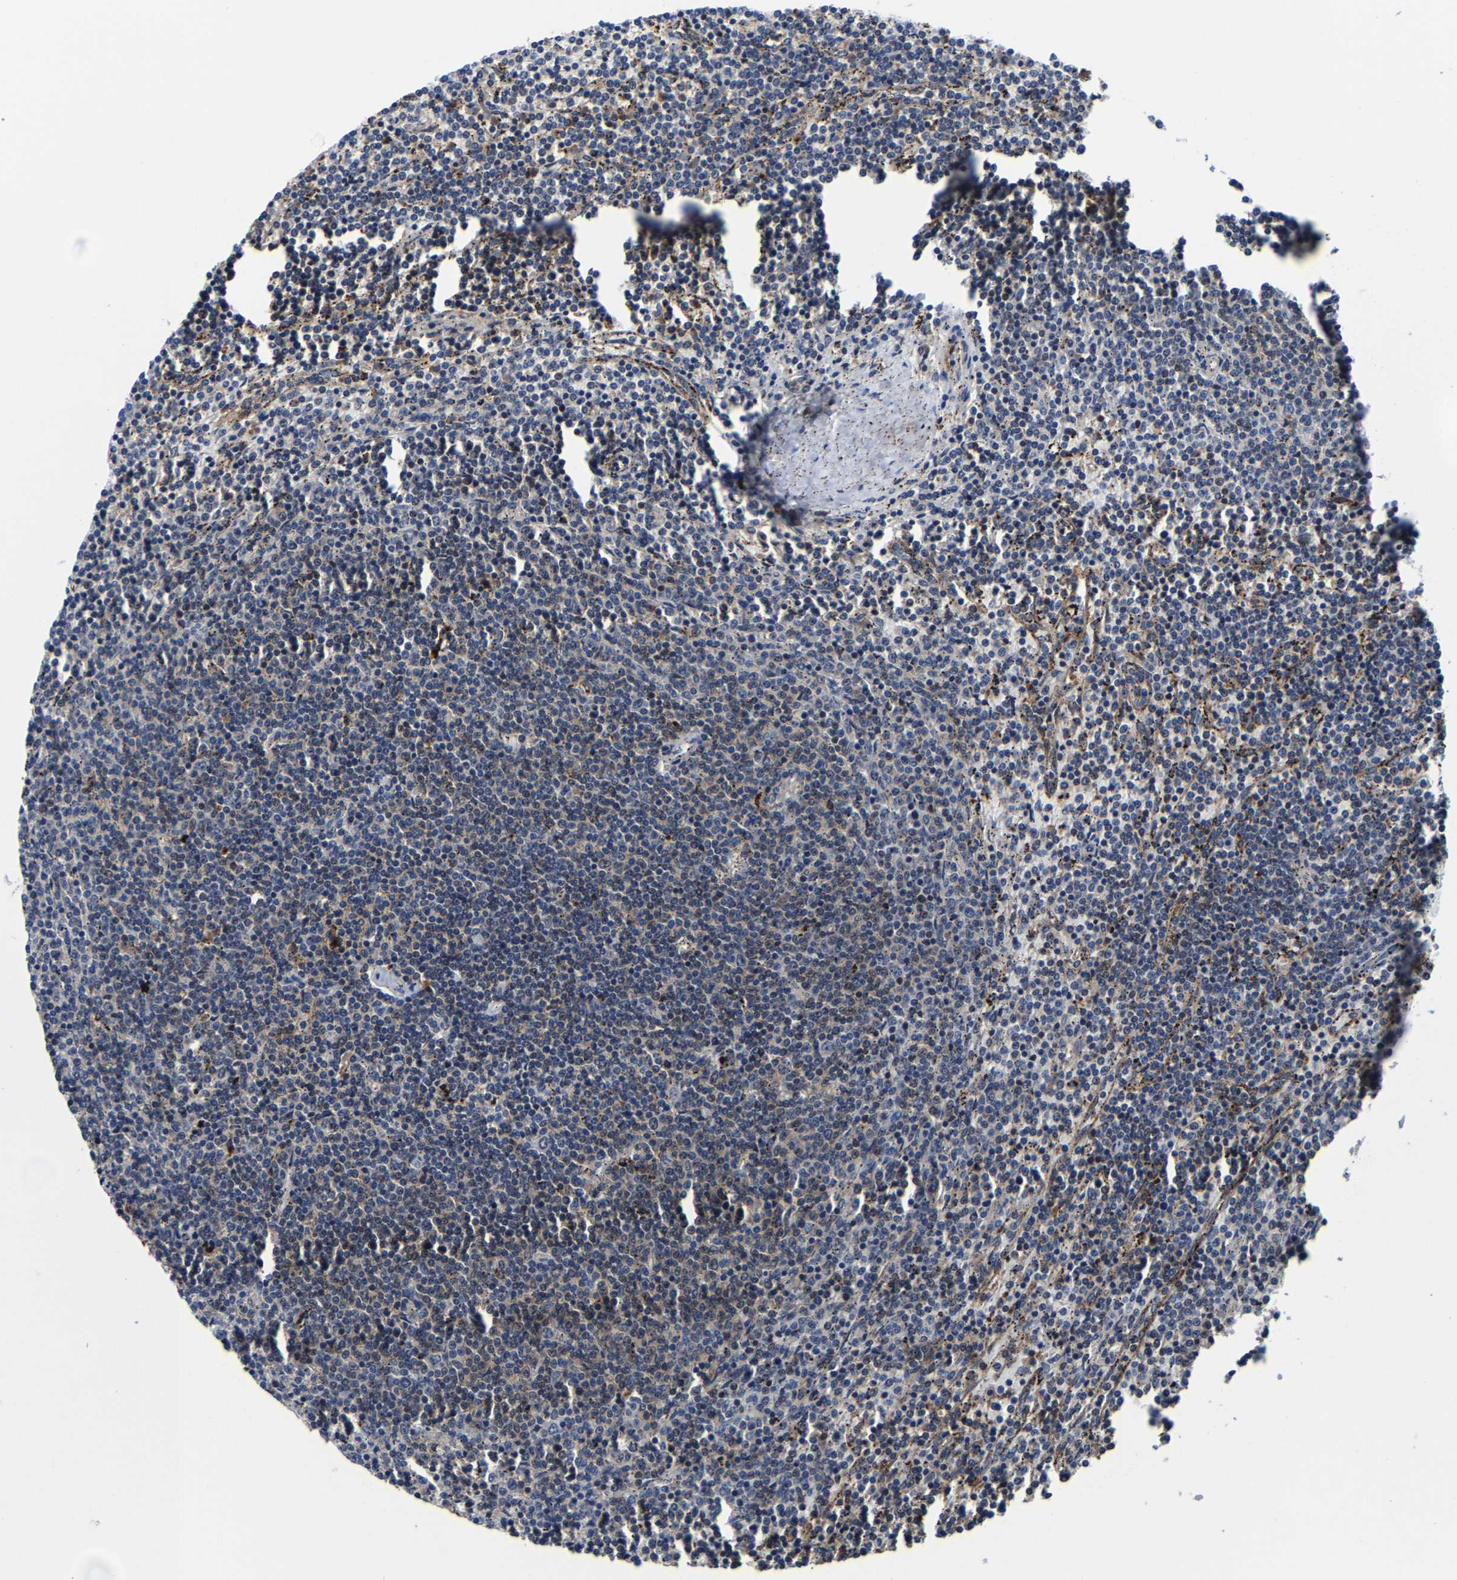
{"staining": {"intensity": "weak", "quantity": "<25%", "location": "cytoplasmic/membranous,nuclear"}, "tissue": "lymphoma", "cell_type": "Tumor cells", "image_type": "cancer", "snomed": [{"axis": "morphology", "description": "Malignant lymphoma, non-Hodgkin's type, Low grade"}, {"axis": "topography", "description": "Spleen"}], "caption": "Immunohistochemistry (IHC) histopathology image of lymphoma stained for a protein (brown), which exhibits no staining in tumor cells.", "gene": "ZCCHC7", "patient": {"sex": "female", "age": 50}}